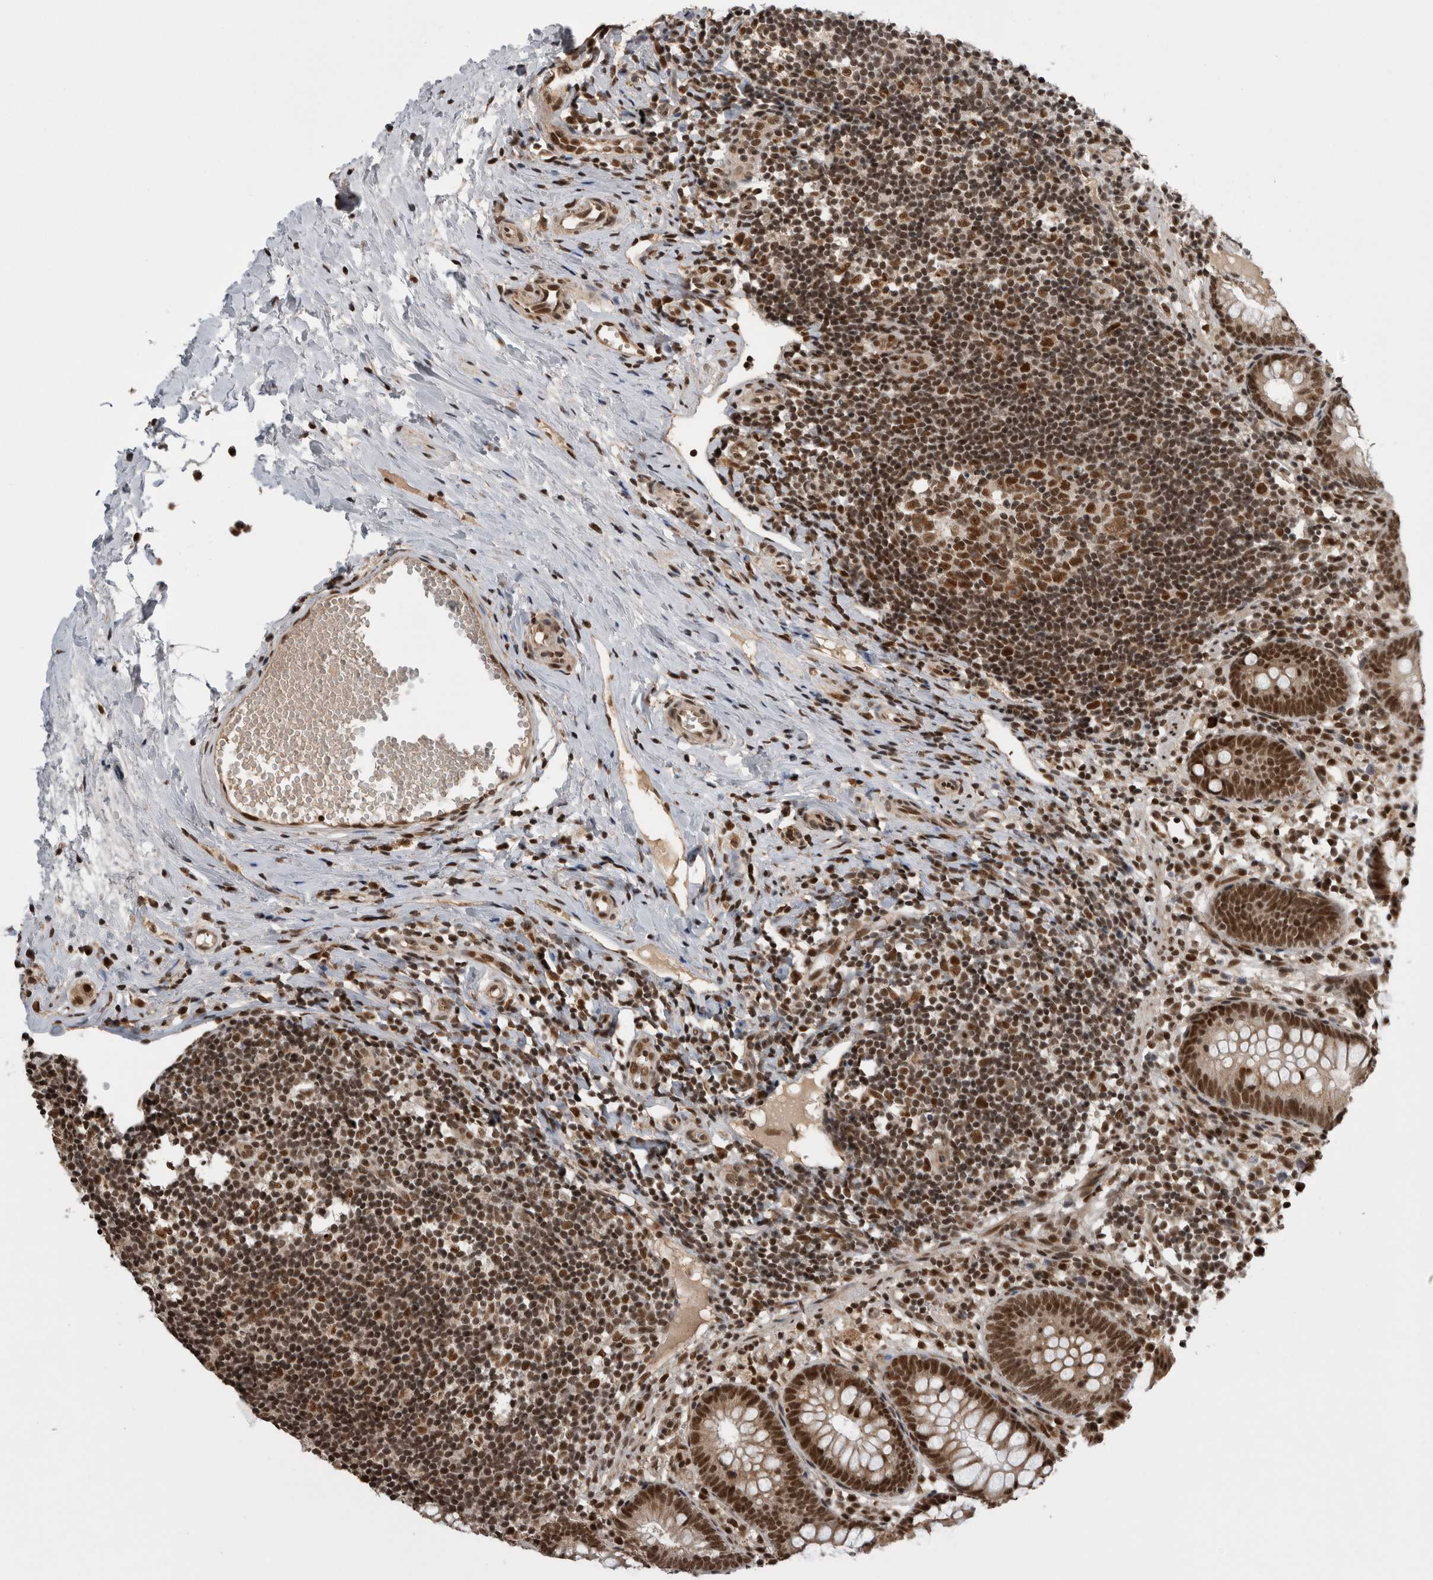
{"staining": {"intensity": "strong", "quantity": ">75%", "location": "nuclear"}, "tissue": "appendix", "cell_type": "Glandular cells", "image_type": "normal", "snomed": [{"axis": "morphology", "description": "Normal tissue, NOS"}, {"axis": "topography", "description": "Appendix"}], "caption": "Immunohistochemical staining of normal appendix shows strong nuclear protein expression in about >75% of glandular cells.", "gene": "CPSF2", "patient": {"sex": "female", "age": 20}}